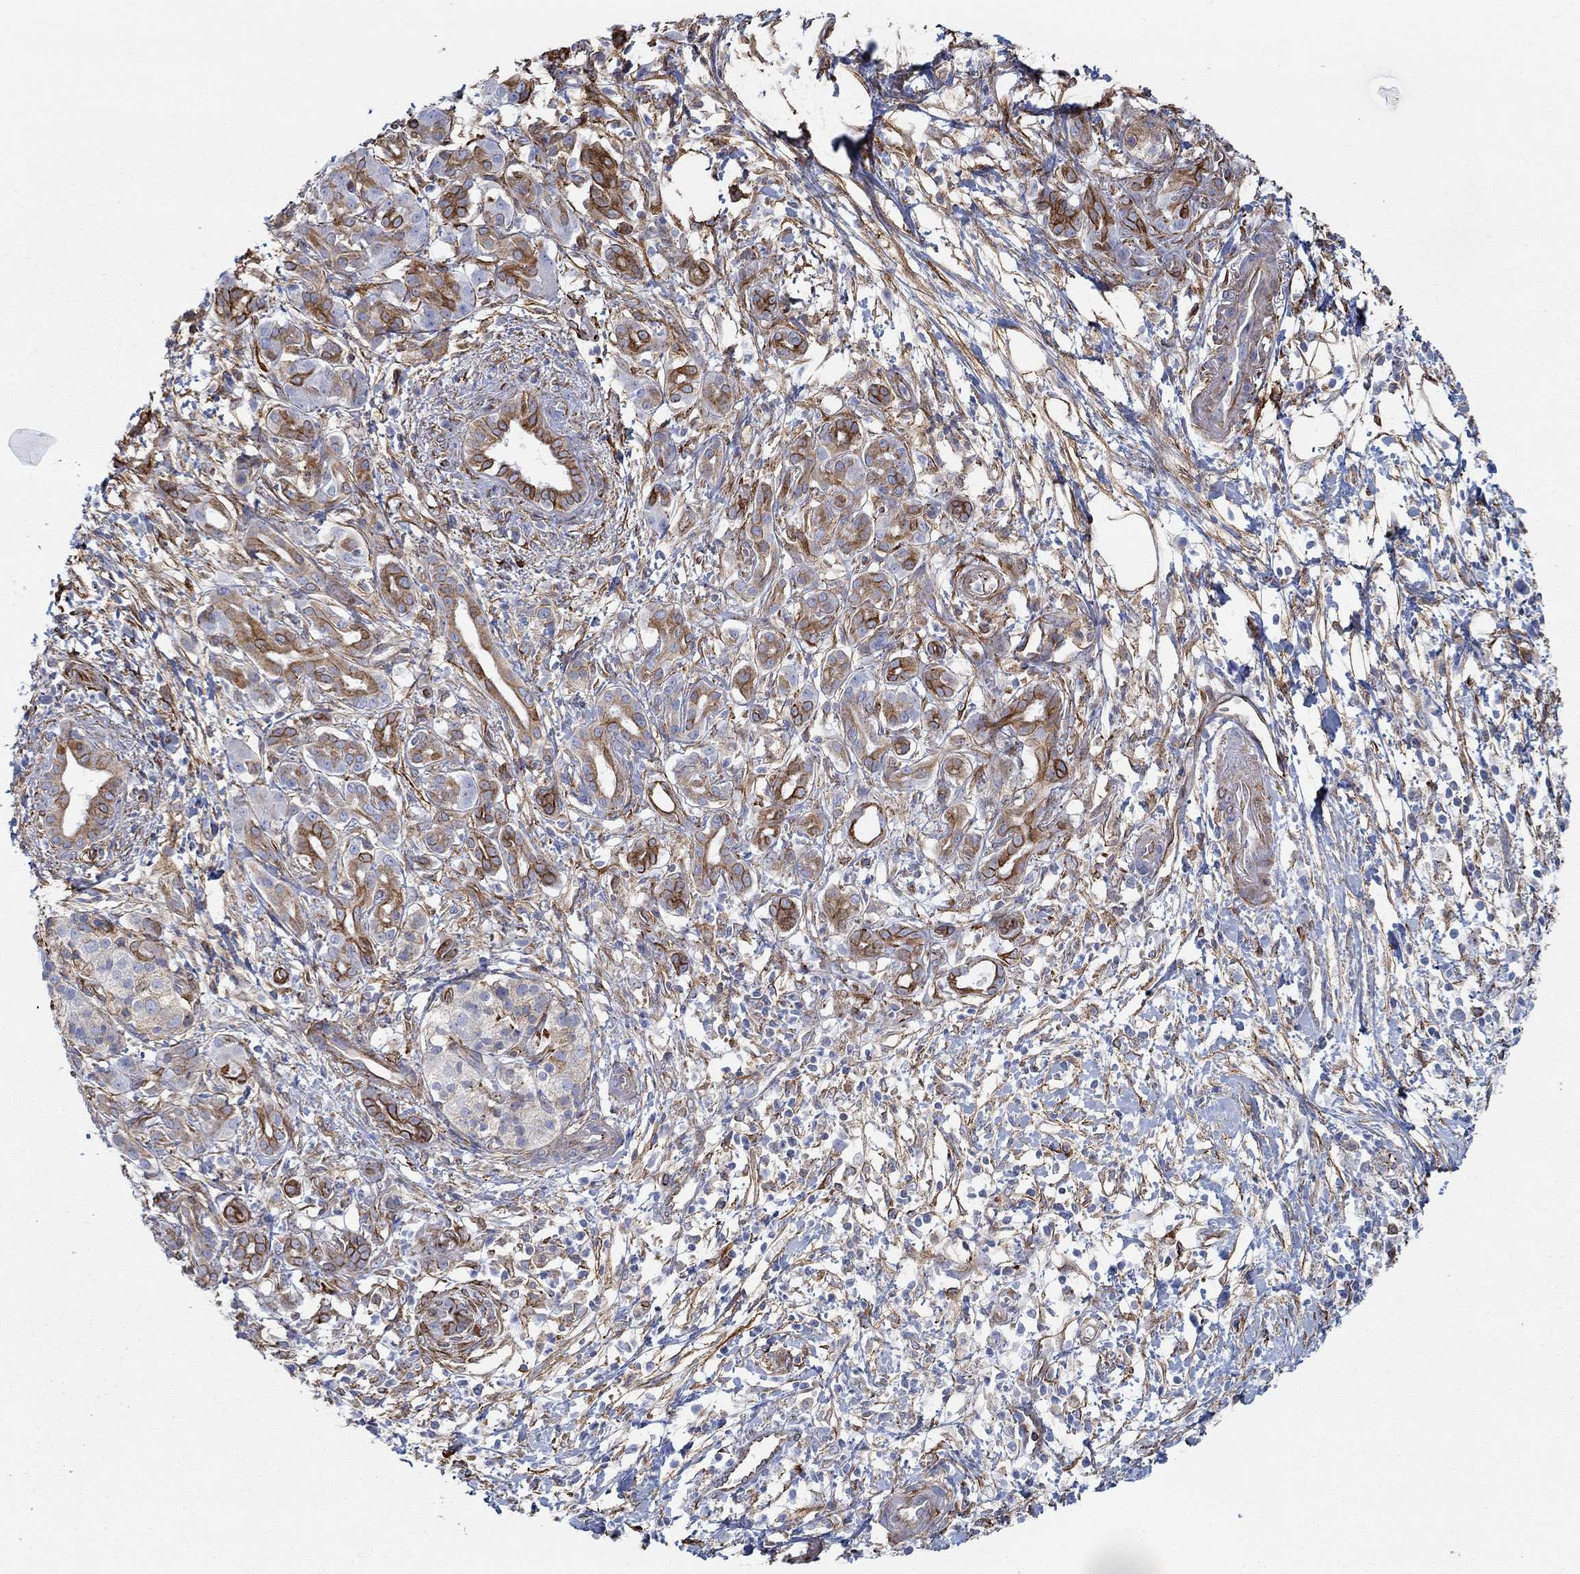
{"staining": {"intensity": "strong", "quantity": "<25%", "location": "cytoplasmic/membranous"}, "tissue": "pancreatic cancer", "cell_type": "Tumor cells", "image_type": "cancer", "snomed": [{"axis": "morphology", "description": "Adenocarcinoma, NOS"}, {"axis": "topography", "description": "Pancreas"}], "caption": "The photomicrograph shows a brown stain indicating the presence of a protein in the cytoplasmic/membranous of tumor cells in adenocarcinoma (pancreatic).", "gene": "STC2", "patient": {"sex": "male", "age": 72}}